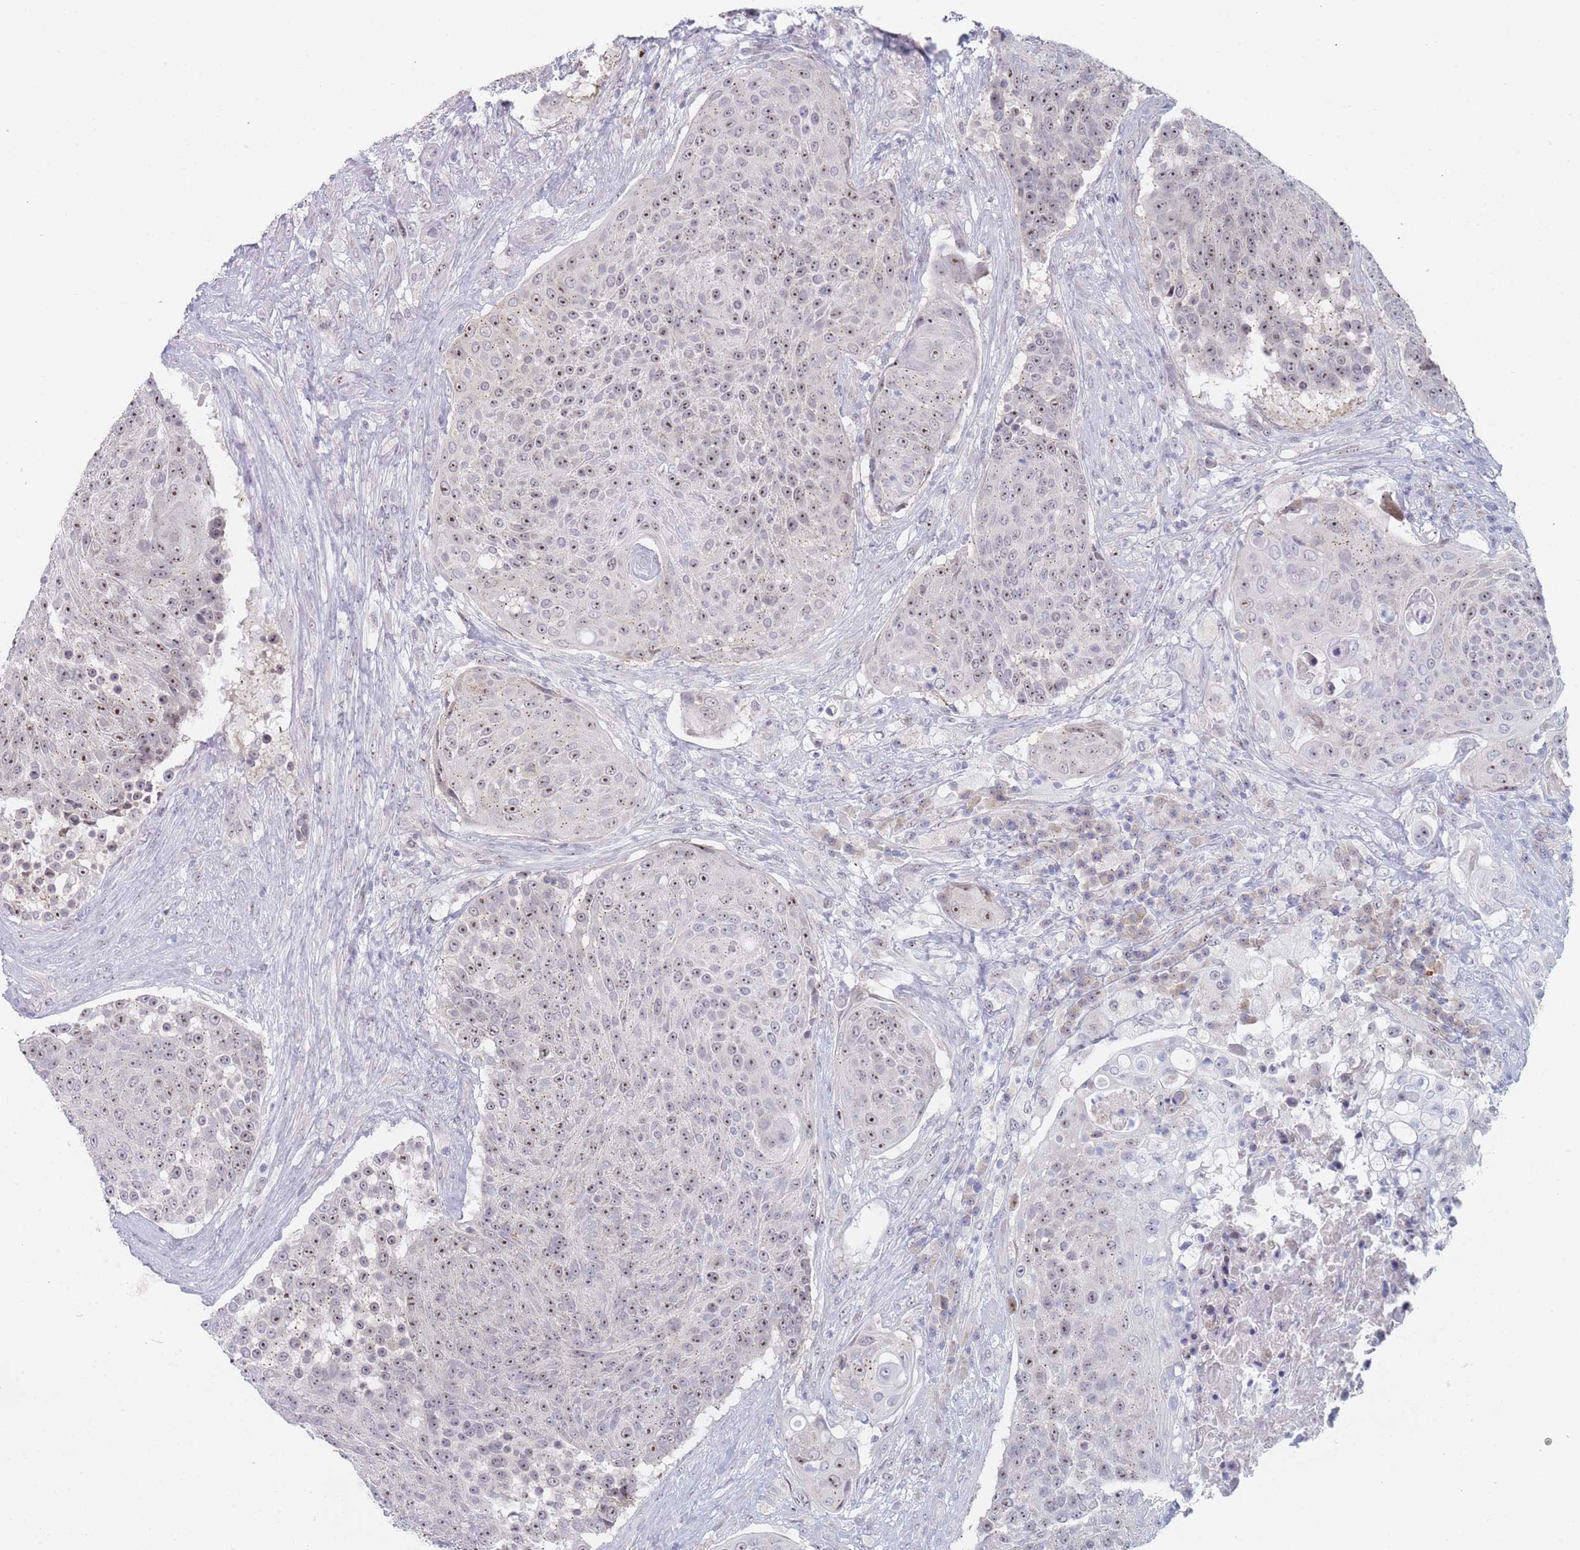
{"staining": {"intensity": "moderate", "quantity": "25%-75%", "location": "nuclear"}, "tissue": "urothelial cancer", "cell_type": "Tumor cells", "image_type": "cancer", "snomed": [{"axis": "morphology", "description": "Urothelial carcinoma, High grade"}, {"axis": "topography", "description": "Urinary bladder"}], "caption": "The image displays a brown stain indicating the presence of a protein in the nuclear of tumor cells in urothelial carcinoma (high-grade).", "gene": "RNF8", "patient": {"sex": "female", "age": 63}}